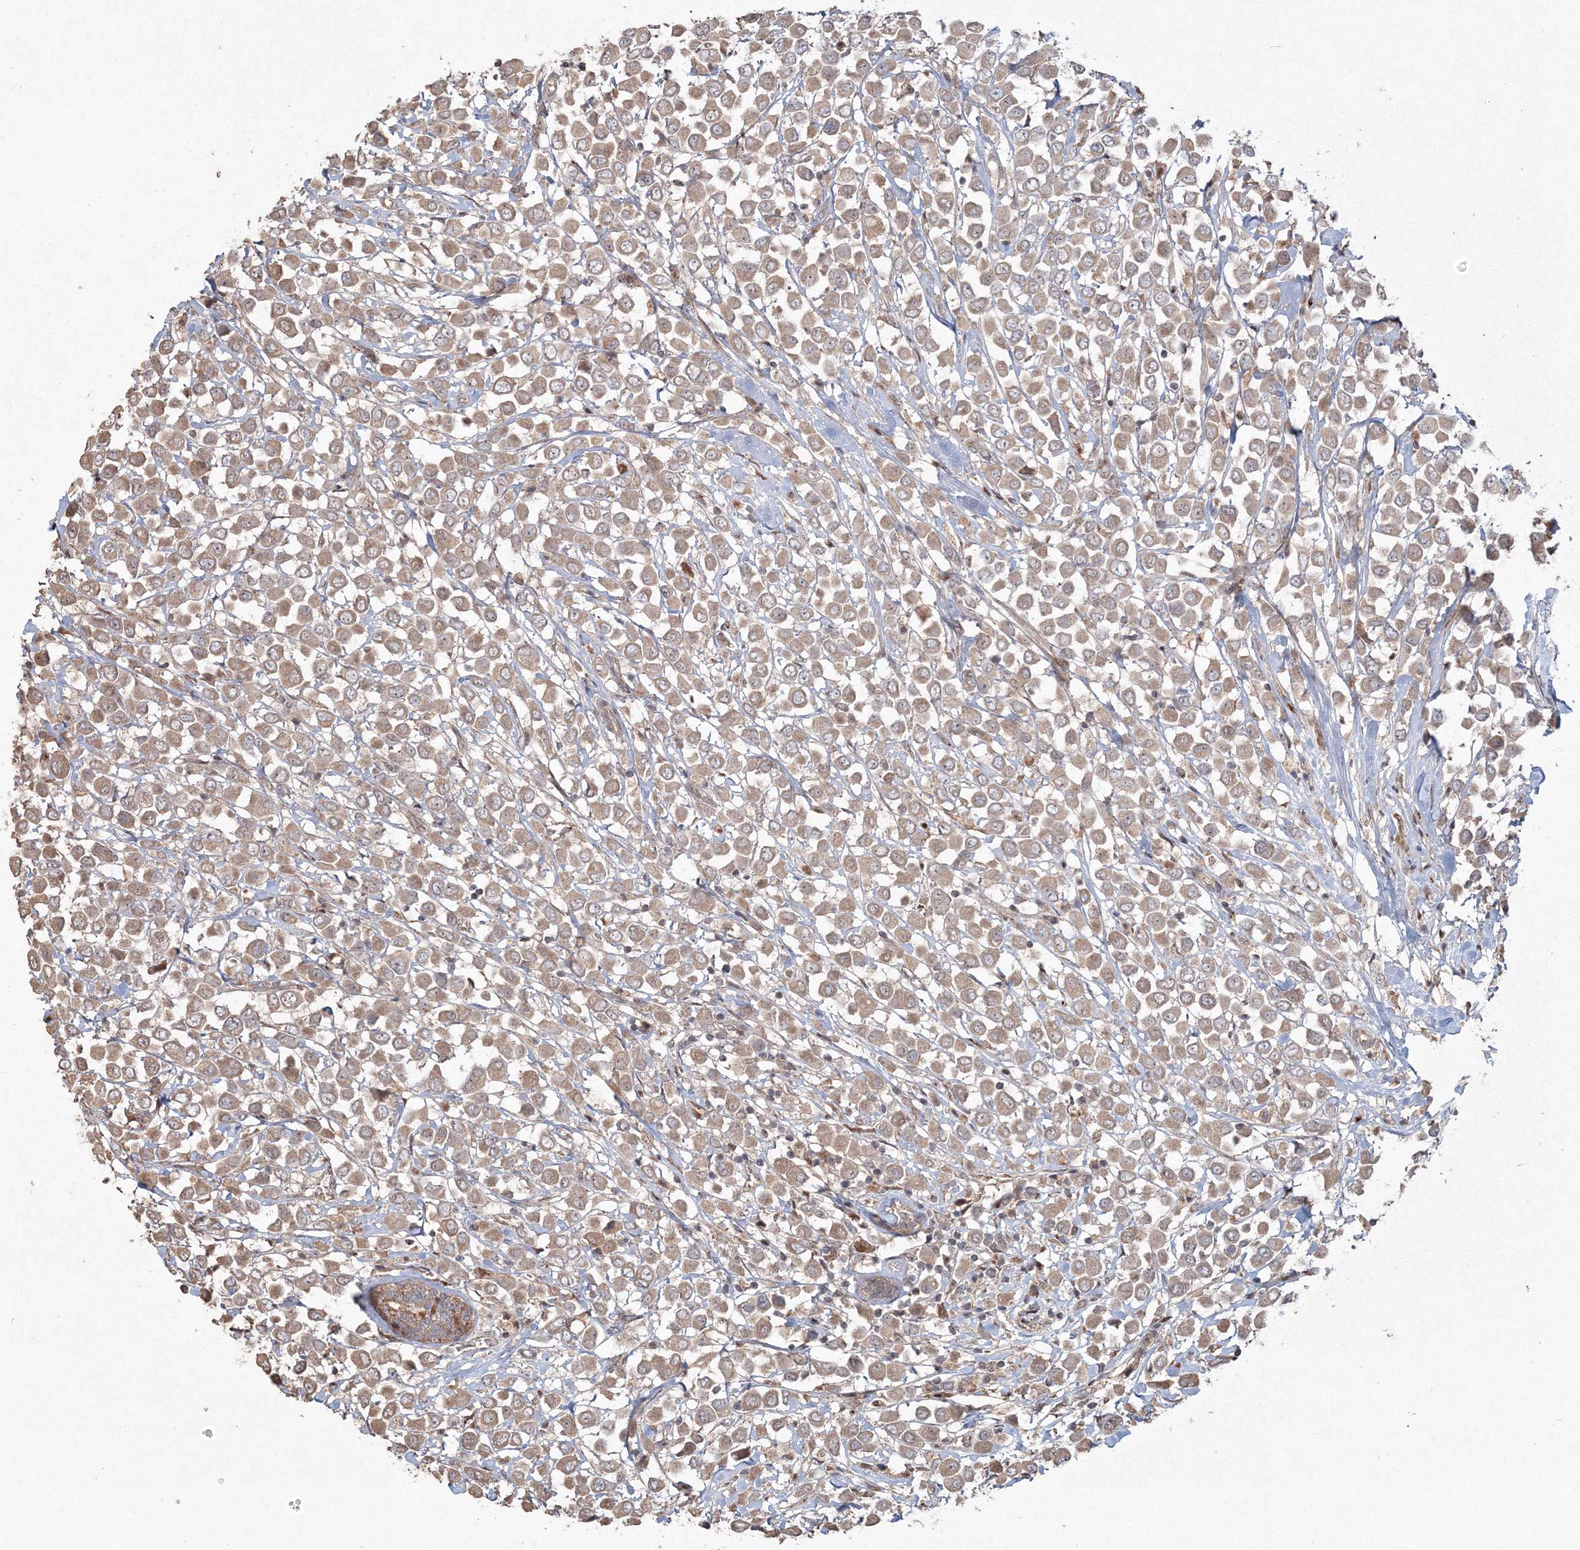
{"staining": {"intensity": "weak", "quantity": ">75%", "location": "cytoplasmic/membranous"}, "tissue": "breast cancer", "cell_type": "Tumor cells", "image_type": "cancer", "snomed": [{"axis": "morphology", "description": "Duct carcinoma"}, {"axis": "topography", "description": "Breast"}], "caption": "The histopathology image displays a brown stain indicating the presence of a protein in the cytoplasmic/membranous of tumor cells in intraductal carcinoma (breast).", "gene": "ANAPC16", "patient": {"sex": "female", "age": 61}}